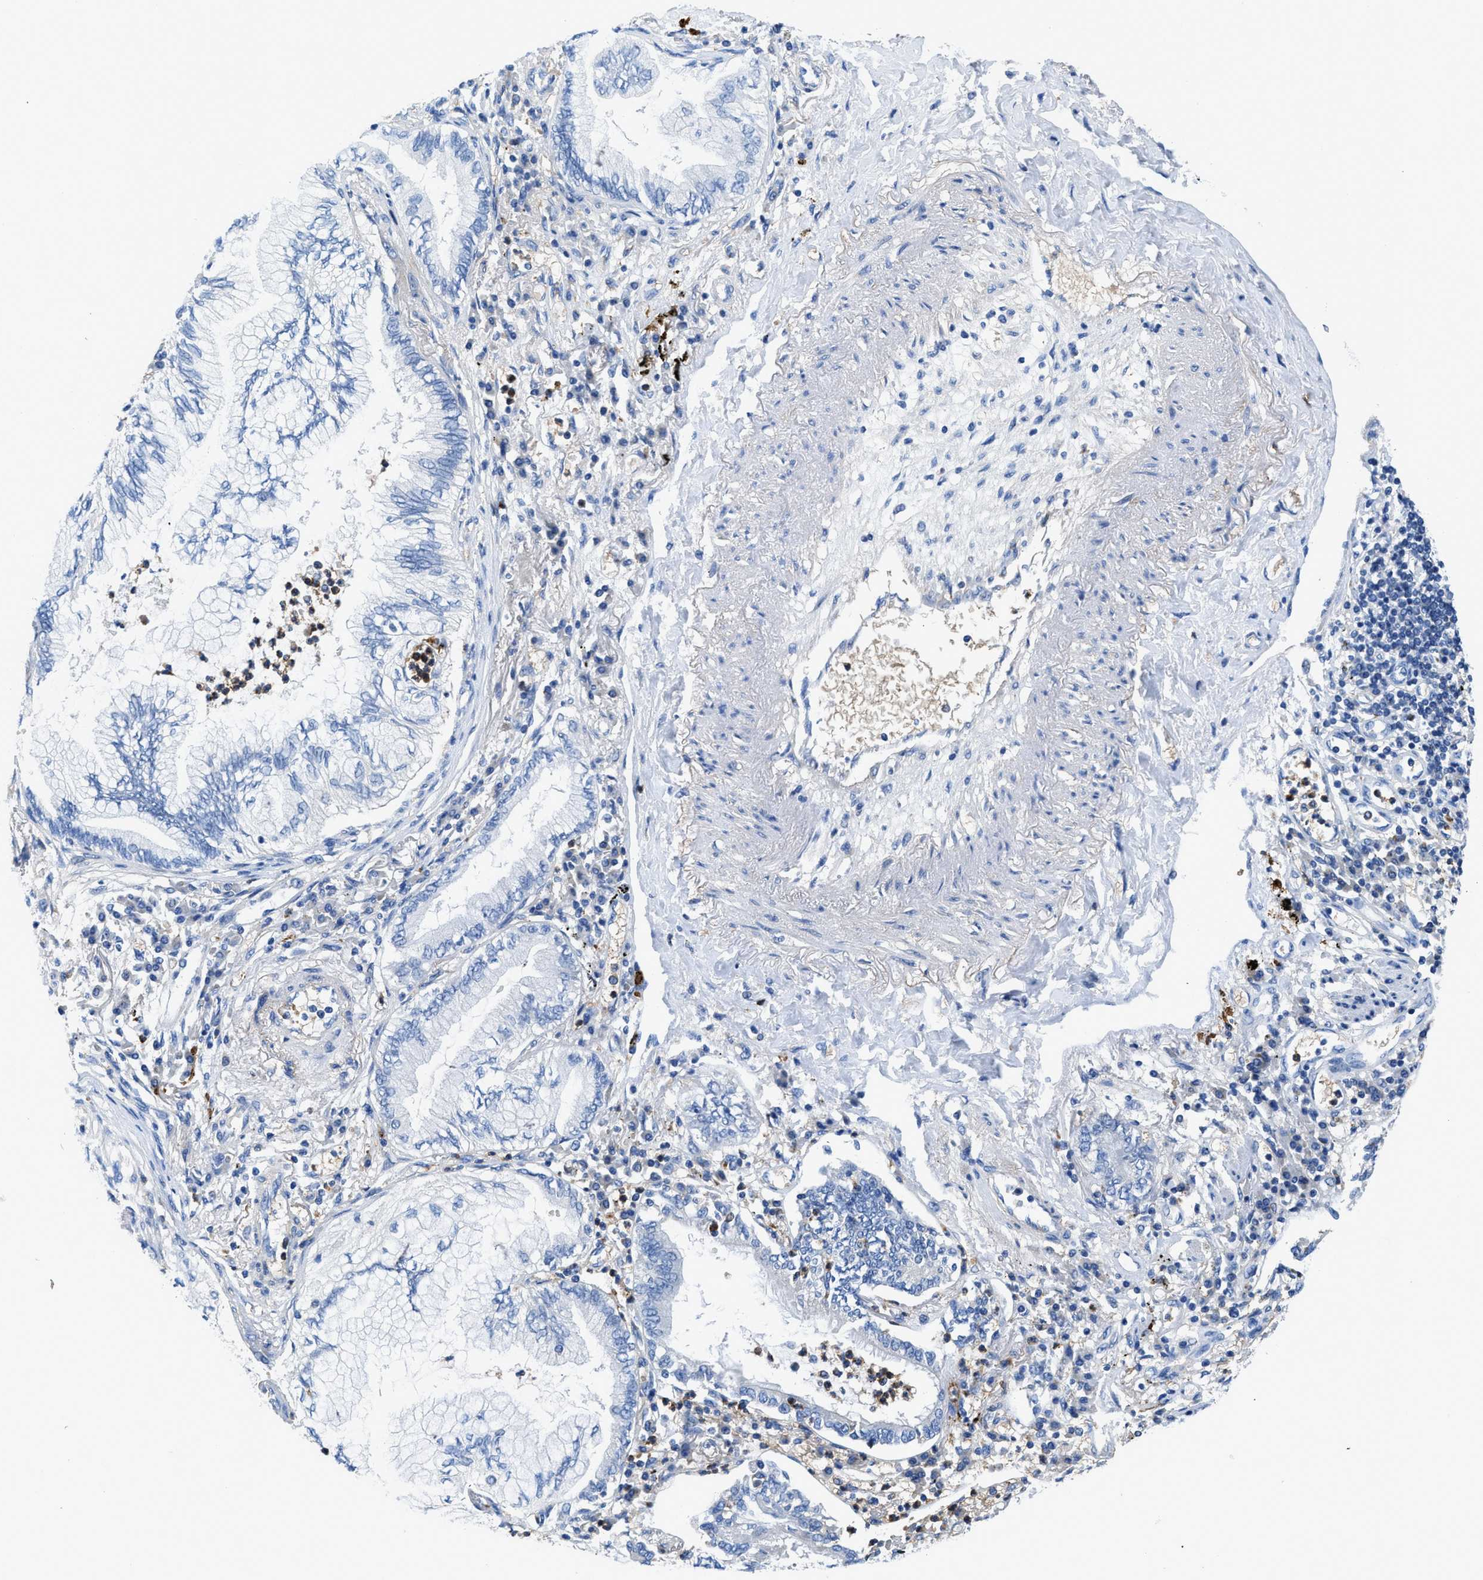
{"staining": {"intensity": "negative", "quantity": "none", "location": "none"}, "tissue": "lung cancer", "cell_type": "Tumor cells", "image_type": "cancer", "snomed": [{"axis": "morphology", "description": "Normal tissue, NOS"}, {"axis": "morphology", "description": "Adenocarcinoma, NOS"}, {"axis": "topography", "description": "Bronchus"}, {"axis": "topography", "description": "Lung"}], "caption": "DAB immunohistochemical staining of lung adenocarcinoma exhibits no significant staining in tumor cells.", "gene": "NEB", "patient": {"sex": "female", "age": 70}}